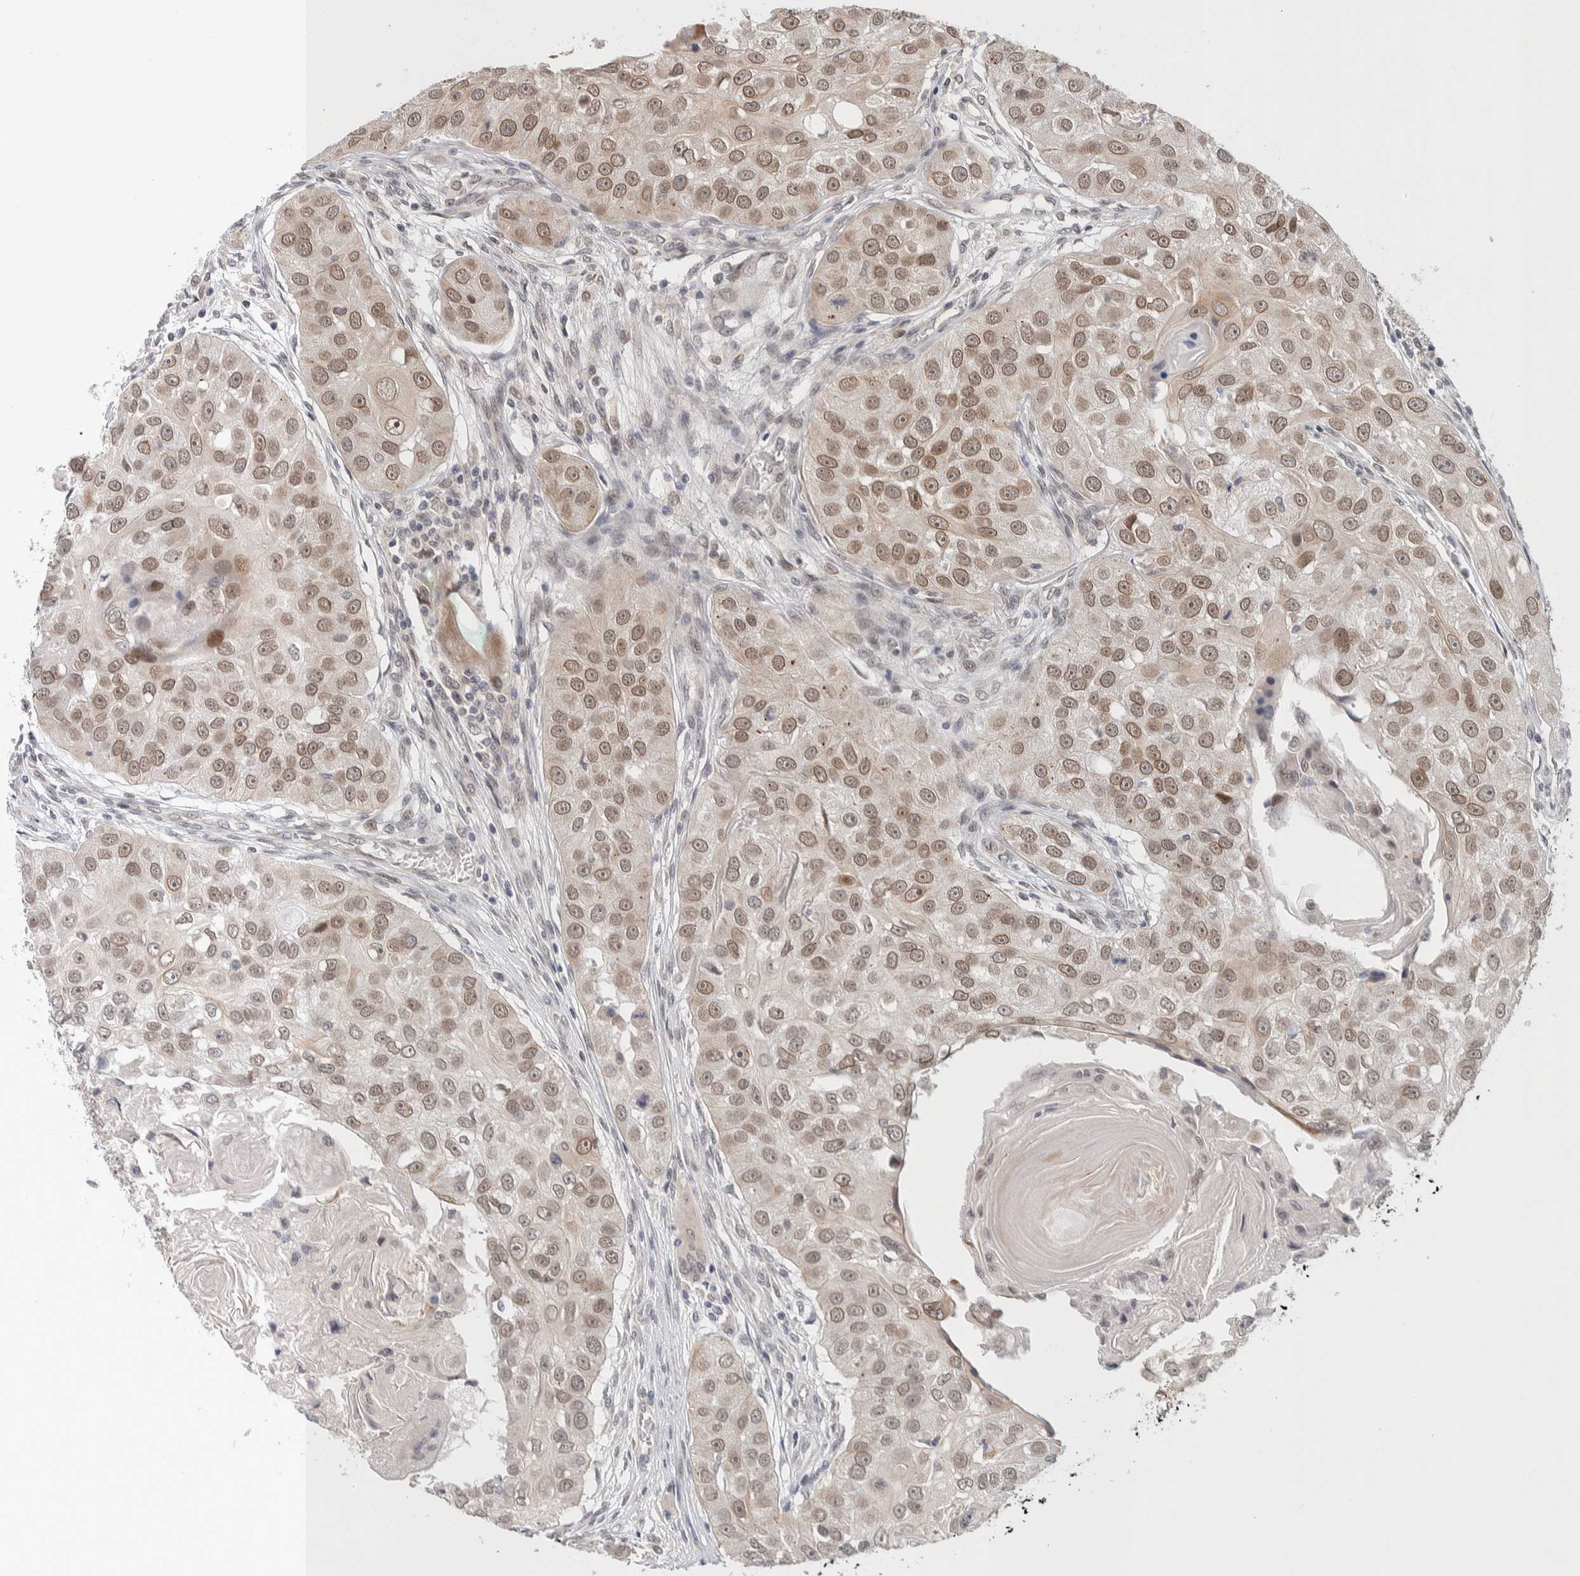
{"staining": {"intensity": "moderate", "quantity": ">75%", "location": "cytoplasmic/membranous,nuclear"}, "tissue": "head and neck cancer", "cell_type": "Tumor cells", "image_type": "cancer", "snomed": [{"axis": "morphology", "description": "Normal tissue, NOS"}, {"axis": "morphology", "description": "Squamous cell carcinoma, NOS"}, {"axis": "topography", "description": "Skeletal muscle"}, {"axis": "topography", "description": "Head-Neck"}], "caption": "Moderate cytoplasmic/membranous and nuclear positivity is appreciated in approximately >75% of tumor cells in head and neck cancer (squamous cell carcinoma).", "gene": "CRAT", "patient": {"sex": "male", "age": 51}}